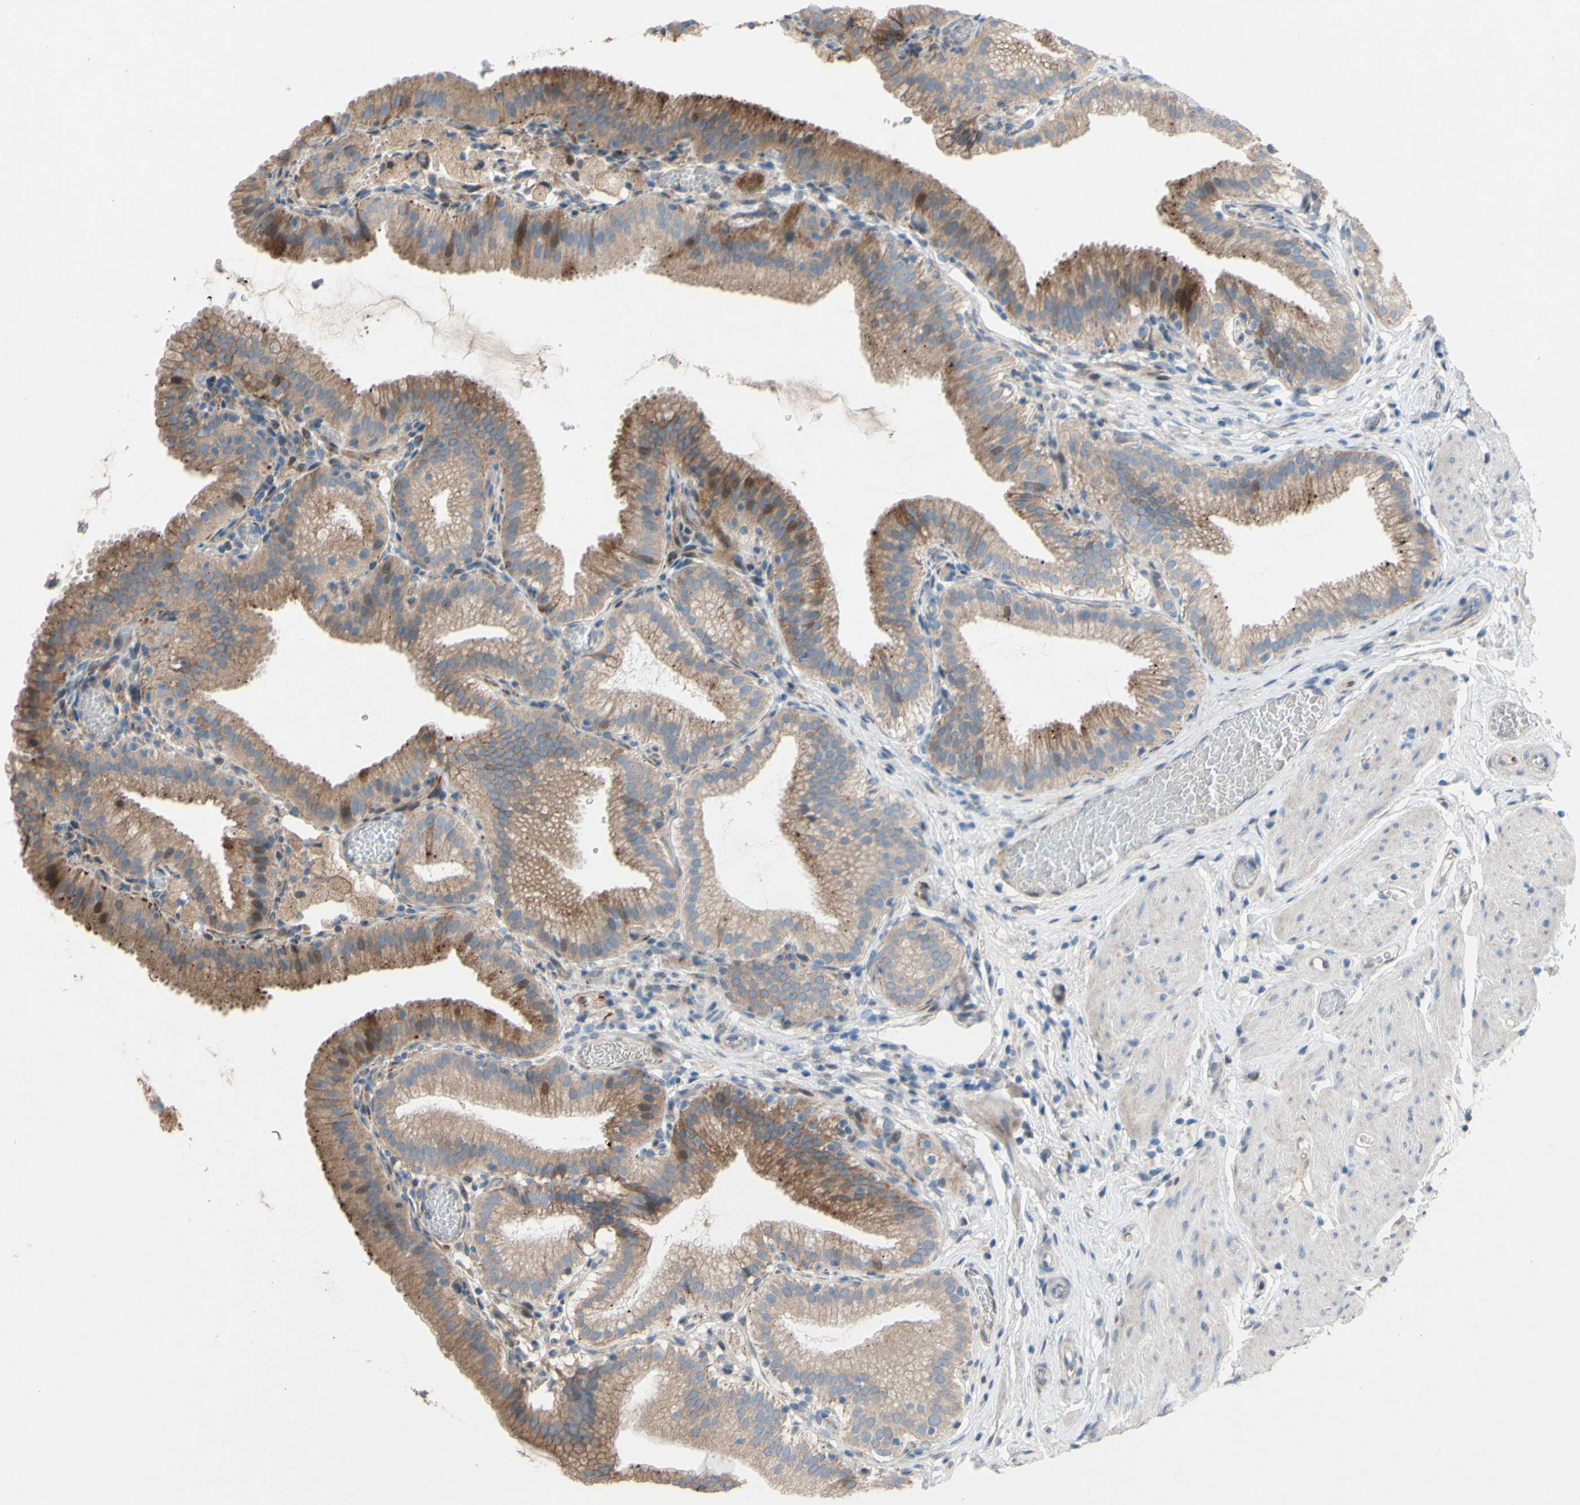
{"staining": {"intensity": "moderate", "quantity": ">75%", "location": "cytoplasmic/membranous"}, "tissue": "gallbladder", "cell_type": "Glandular cells", "image_type": "normal", "snomed": [{"axis": "morphology", "description": "Normal tissue, NOS"}, {"axis": "topography", "description": "Gallbladder"}], "caption": "Immunohistochemical staining of benign human gallbladder reveals >75% levels of moderate cytoplasmic/membranous protein staining in about >75% of glandular cells.", "gene": "CDCP1", "patient": {"sex": "male", "age": 54}}